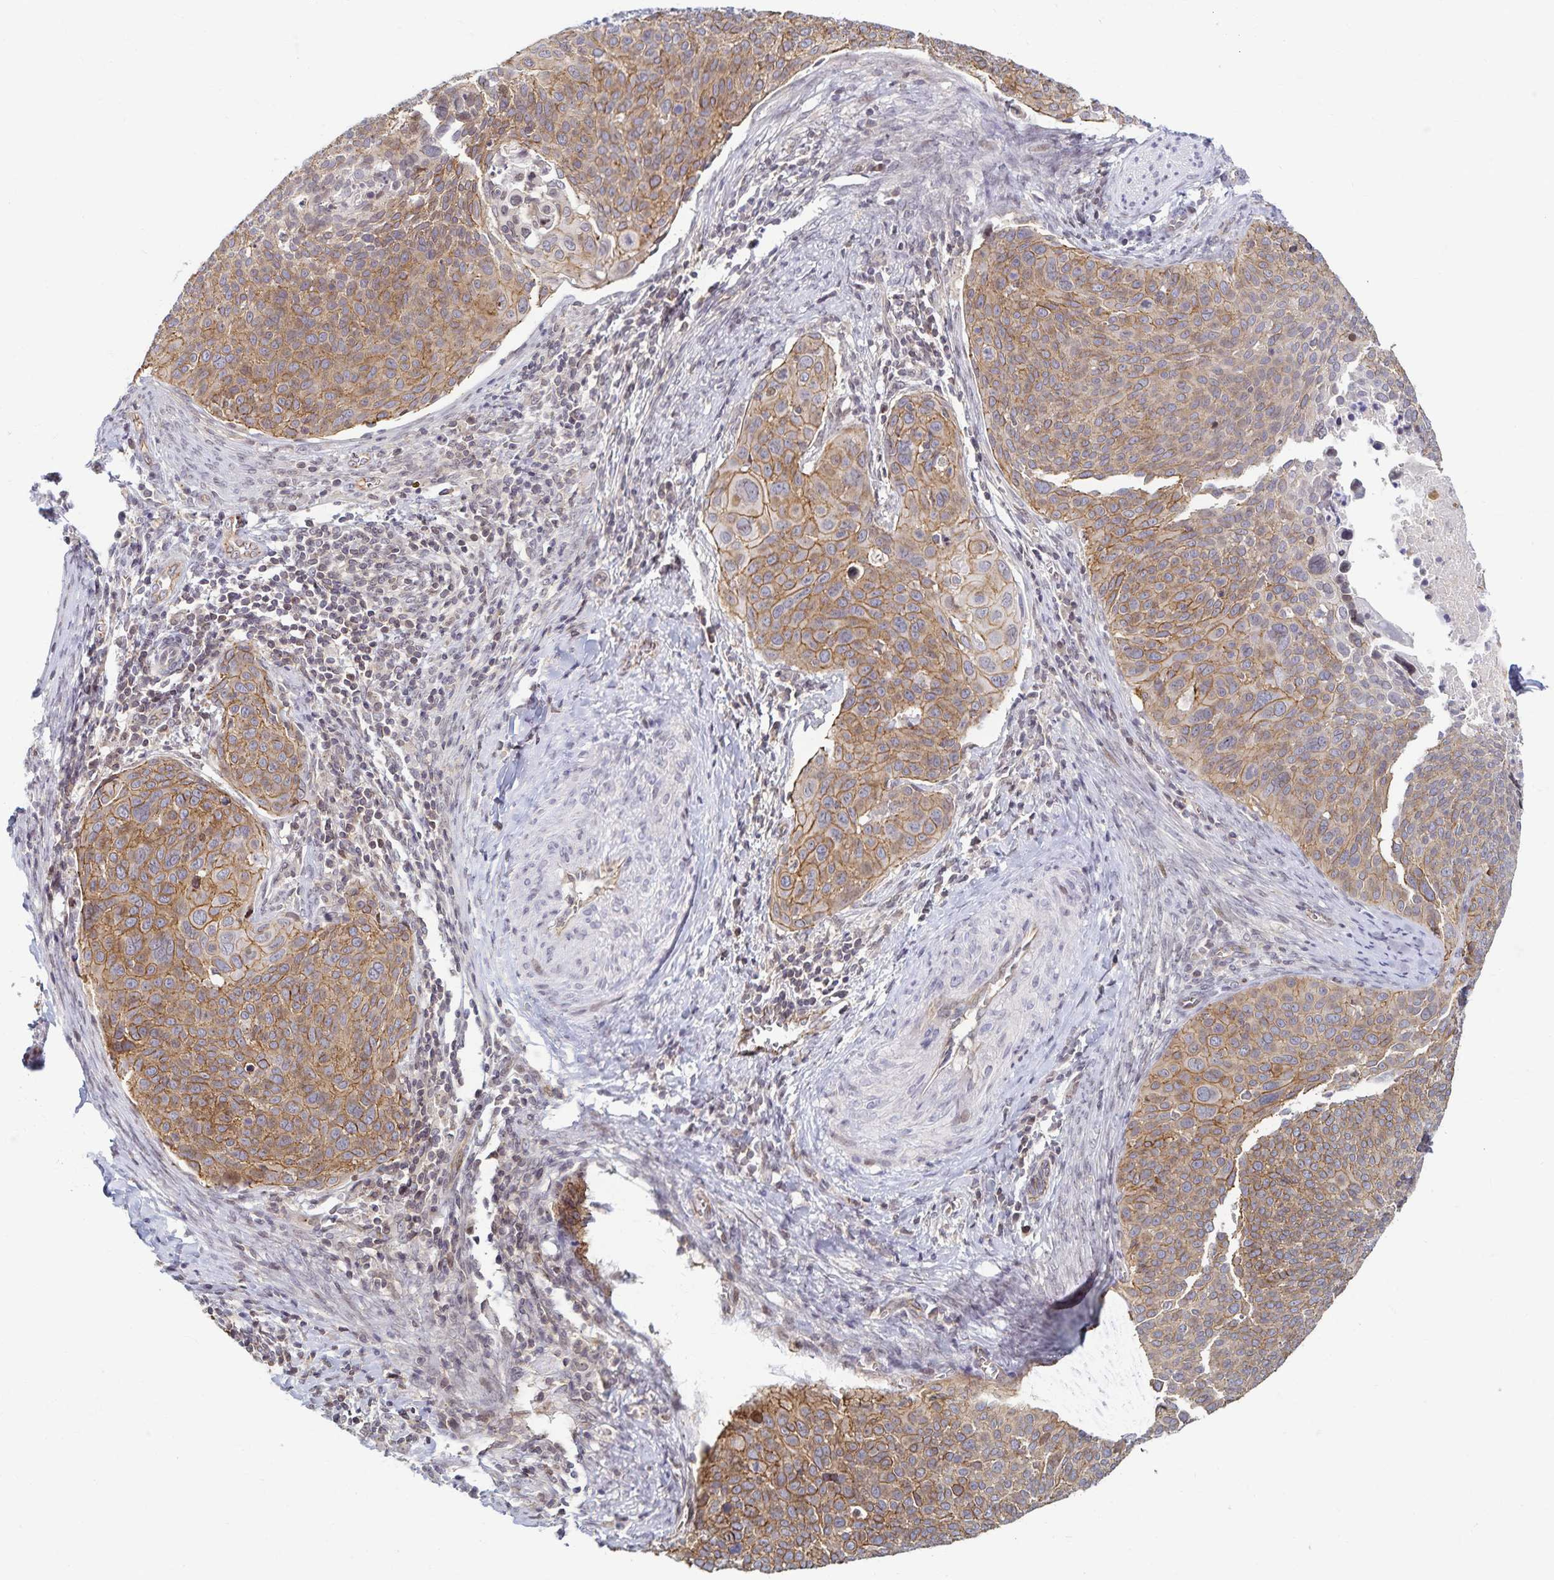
{"staining": {"intensity": "moderate", "quantity": ">75%", "location": "cytoplasmic/membranous"}, "tissue": "cervical cancer", "cell_type": "Tumor cells", "image_type": "cancer", "snomed": [{"axis": "morphology", "description": "Squamous cell carcinoma, NOS"}, {"axis": "topography", "description": "Cervix"}], "caption": "Cervical squamous cell carcinoma stained for a protein (brown) displays moderate cytoplasmic/membranous positive expression in approximately >75% of tumor cells.", "gene": "RAB9B", "patient": {"sex": "female", "age": 39}}